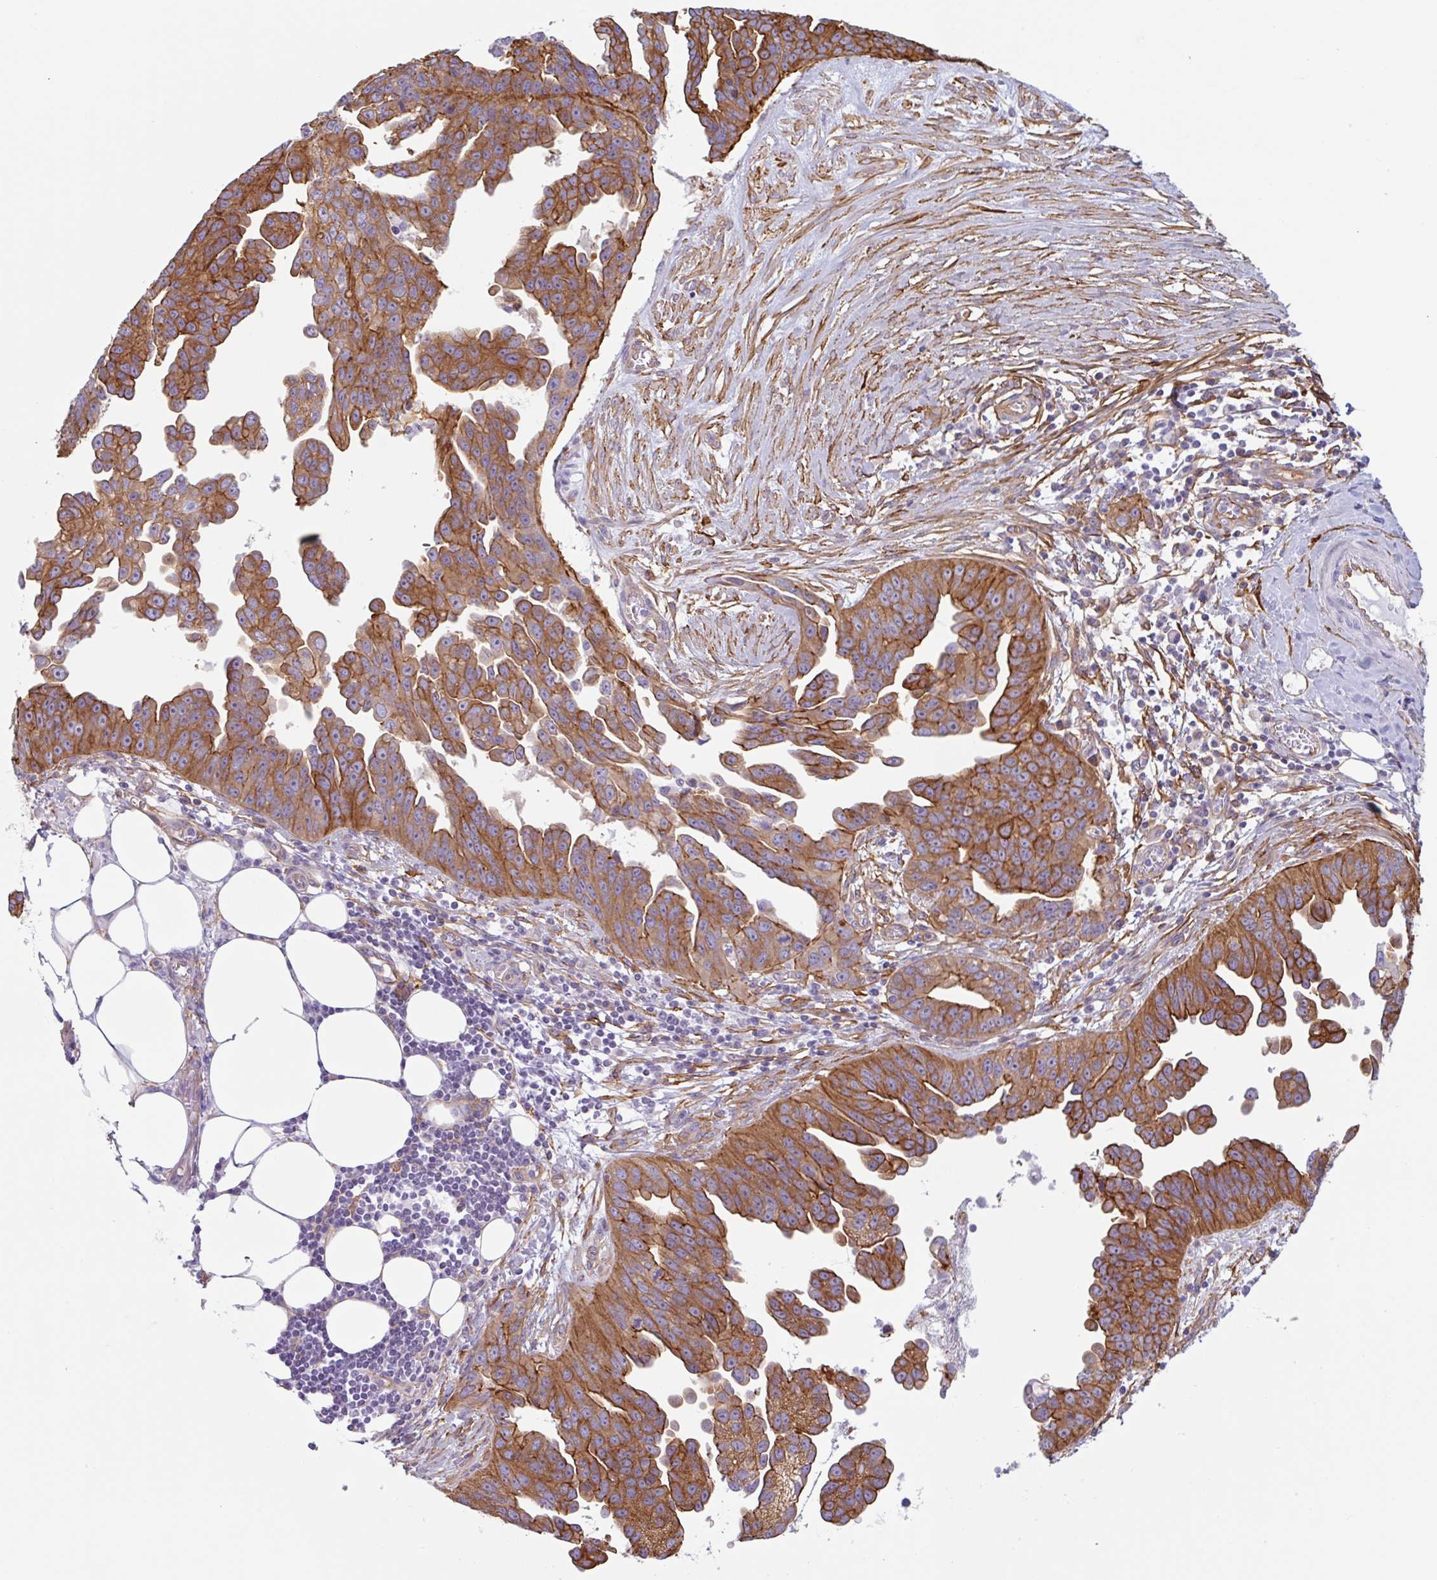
{"staining": {"intensity": "strong", "quantity": ">75%", "location": "cytoplasmic/membranous"}, "tissue": "ovarian cancer", "cell_type": "Tumor cells", "image_type": "cancer", "snomed": [{"axis": "morphology", "description": "Cystadenocarcinoma, serous, NOS"}, {"axis": "topography", "description": "Ovary"}], "caption": "The micrograph exhibits immunohistochemical staining of serous cystadenocarcinoma (ovarian). There is strong cytoplasmic/membranous positivity is identified in about >75% of tumor cells.", "gene": "MYH10", "patient": {"sex": "female", "age": 75}}